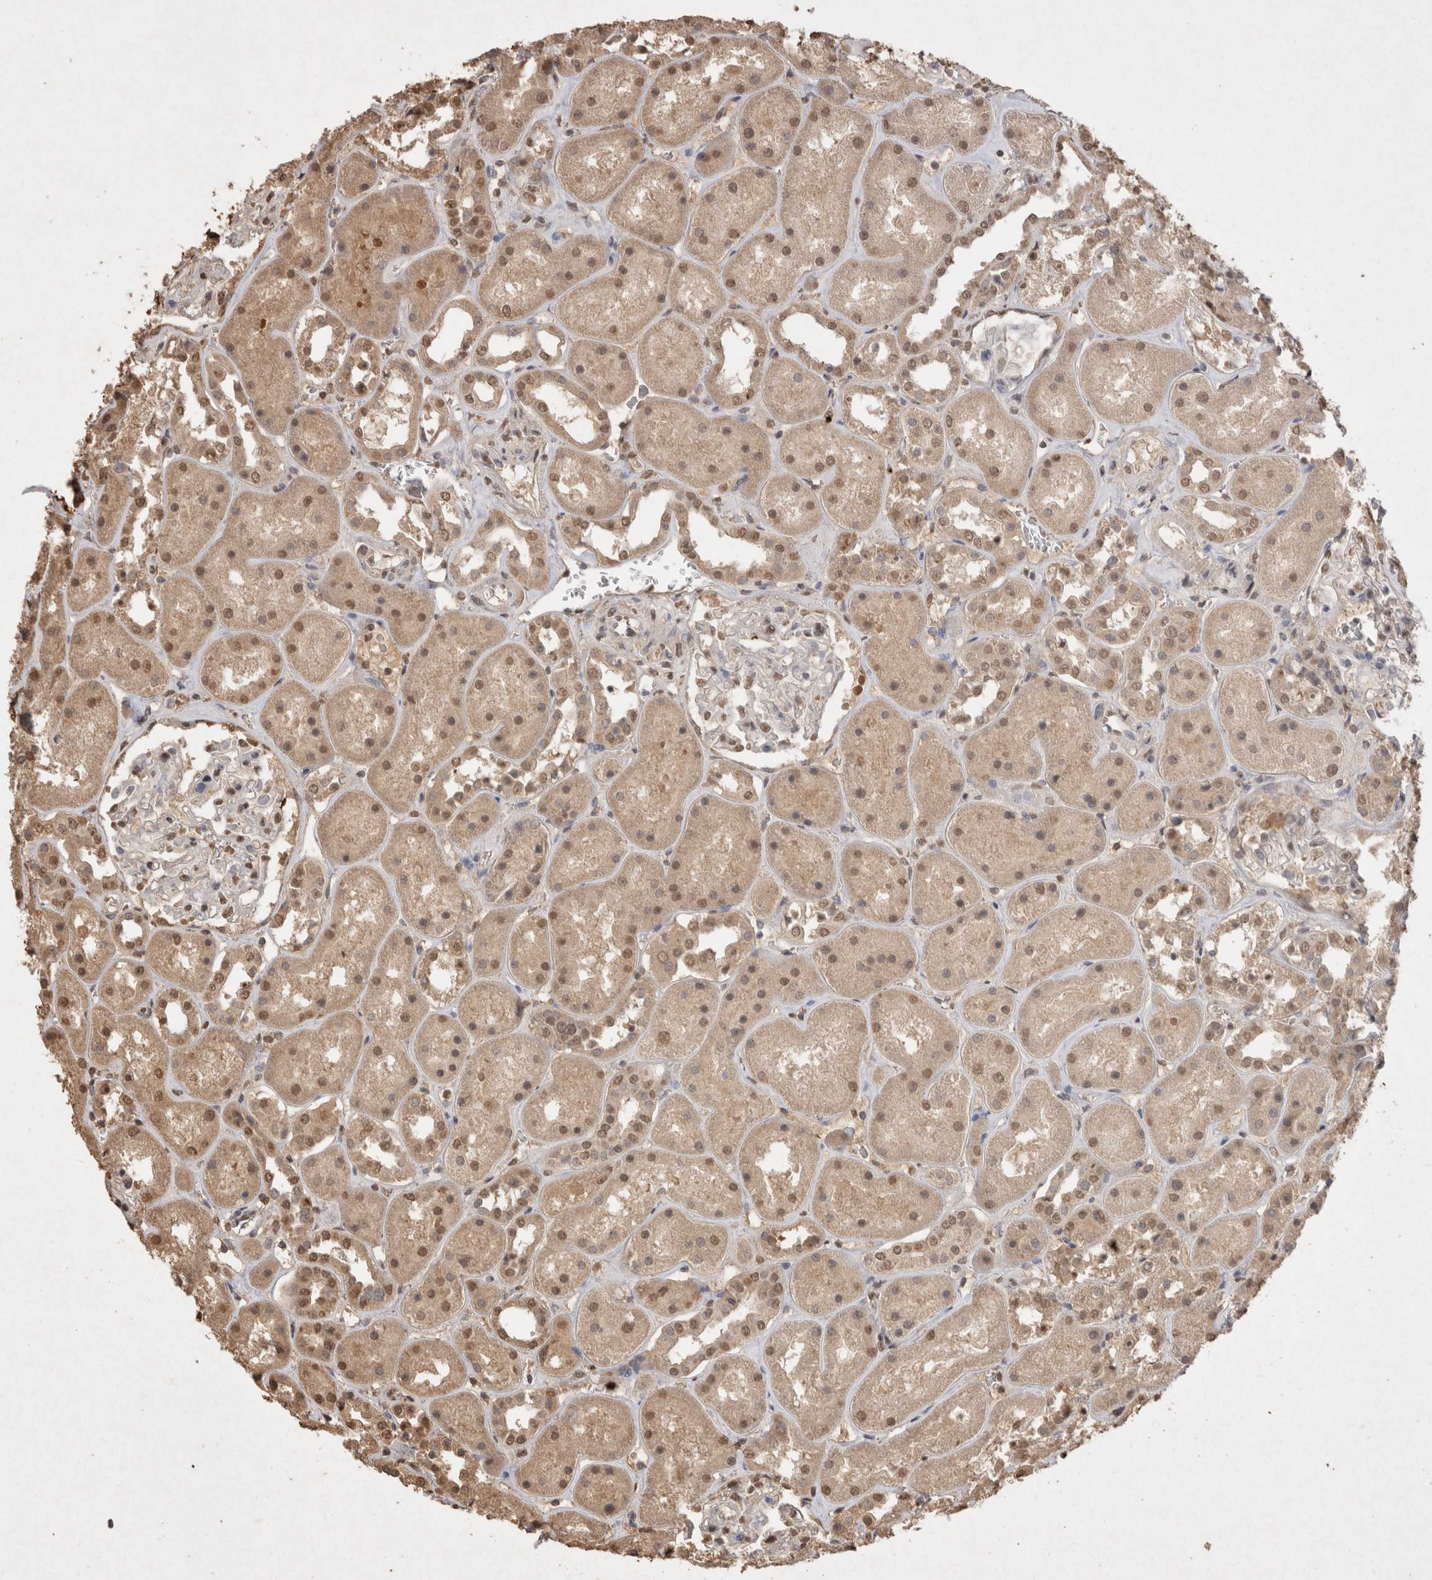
{"staining": {"intensity": "moderate", "quantity": "<25%", "location": "nuclear"}, "tissue": "kidney", "cell_type": "Cells in glomeruli", "image_type": "normal", "snomed": [{"axis": "morphology", "description": "Normal tissue, NOS"}, {"axis": "topography", "description": "Kidney"}], "caption": "A brown stain highlights moderate nuclear positivity of a protein in cells in glomeruli of unremarkable kidney. (brown staining indicates protein expression, while blue staining denotes nuclei).", "gene": "MLX", "patient": {"sex": "male", "age": 70}}